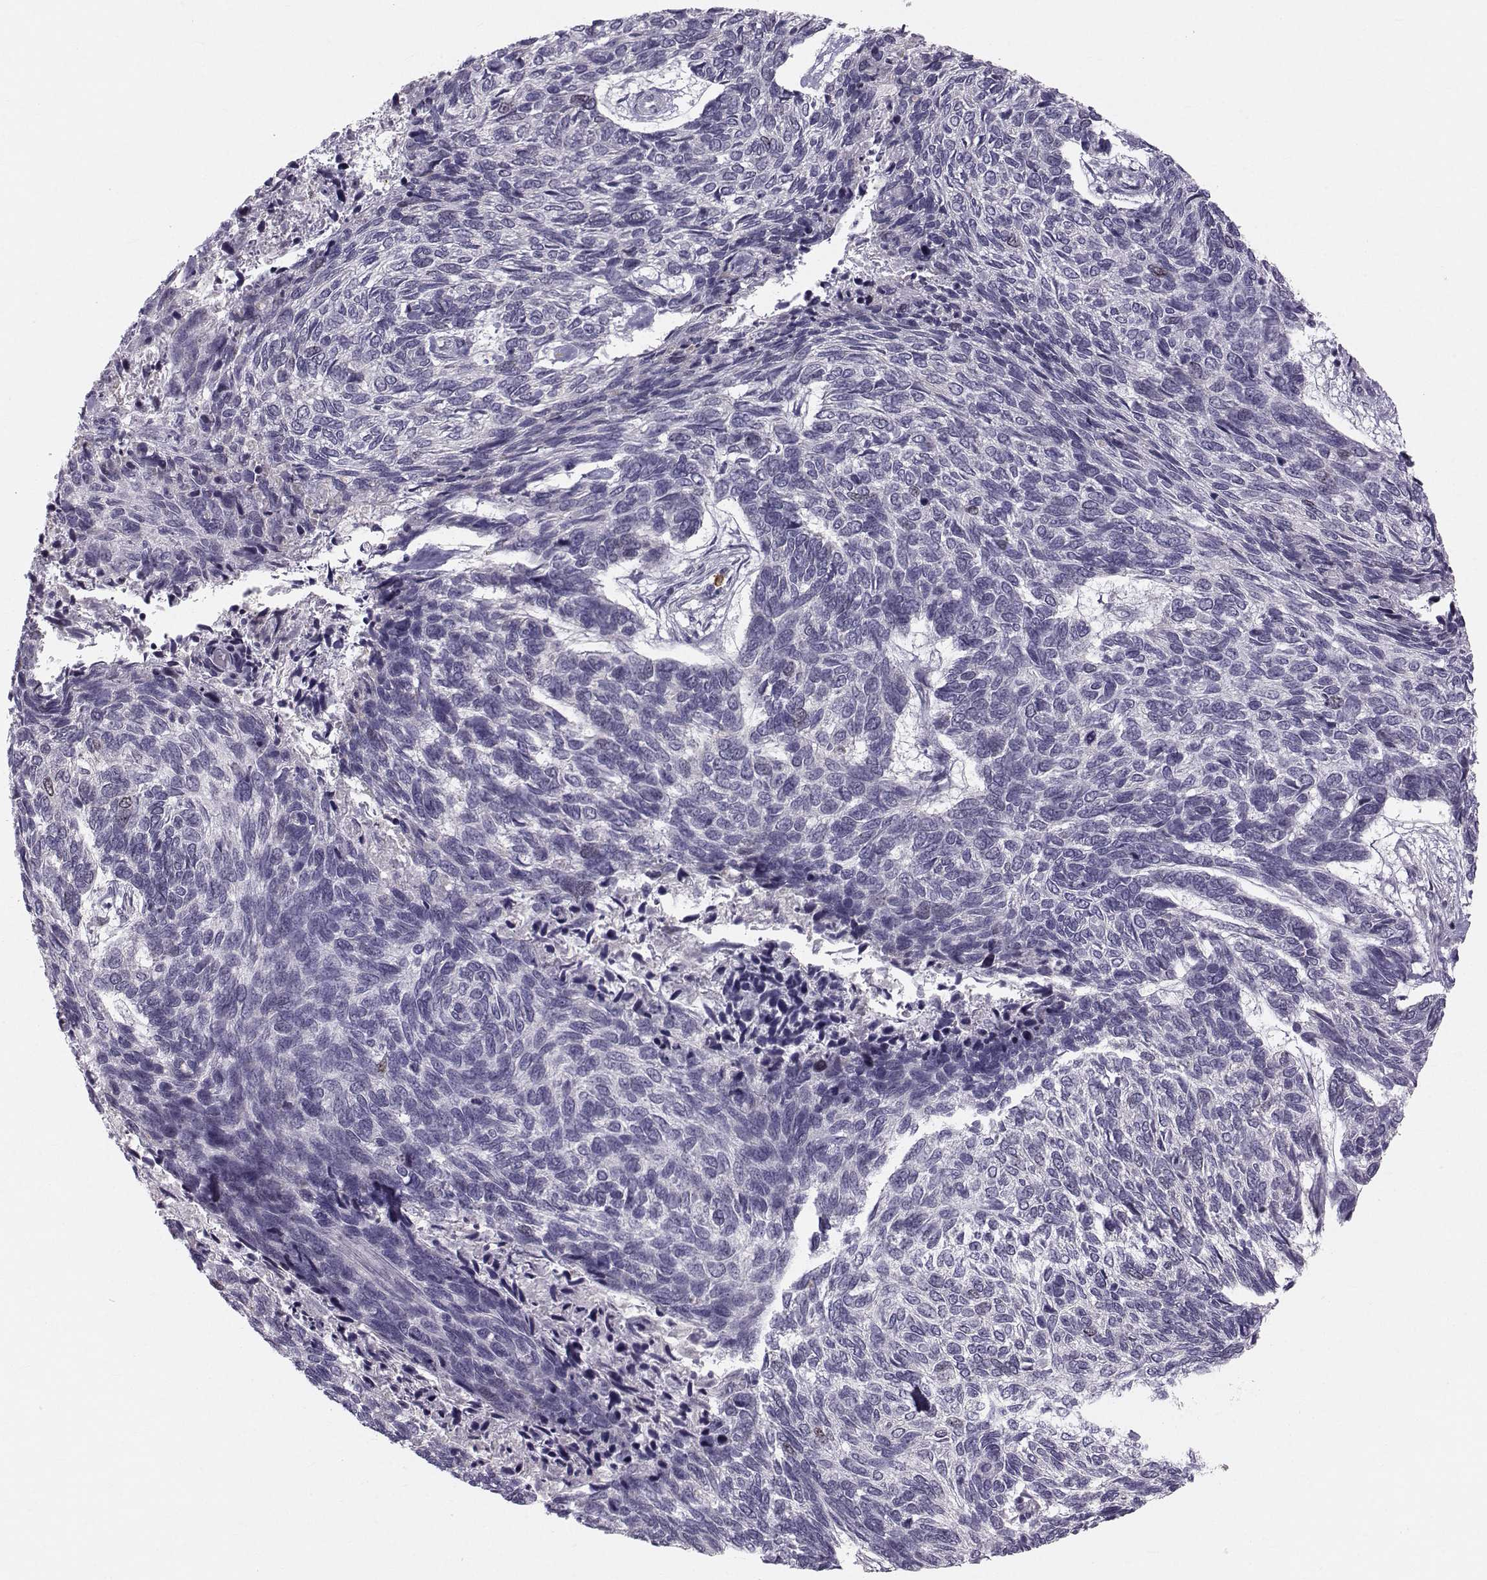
{"staining": {"intensity": "negative", "quantity": "none", "location": "none"}, "tissue": "skin cancer", "cell_type": "Tumor cells", "image_type": "cancer", "snomed": [{"axis": "morphology", "description": "Basal cell carcinoma"}, {"axis": "topography", "description": "Skin"}], "caption": "IHC of basal cell carcinoma (skin) shows no positivity in tumor cells. (DAB (3,3'-diaminobenzidine) IHC with hematoxylin counter stain).", "gene": "LRP8", "patient": {"sex": "female", "age": 65}}